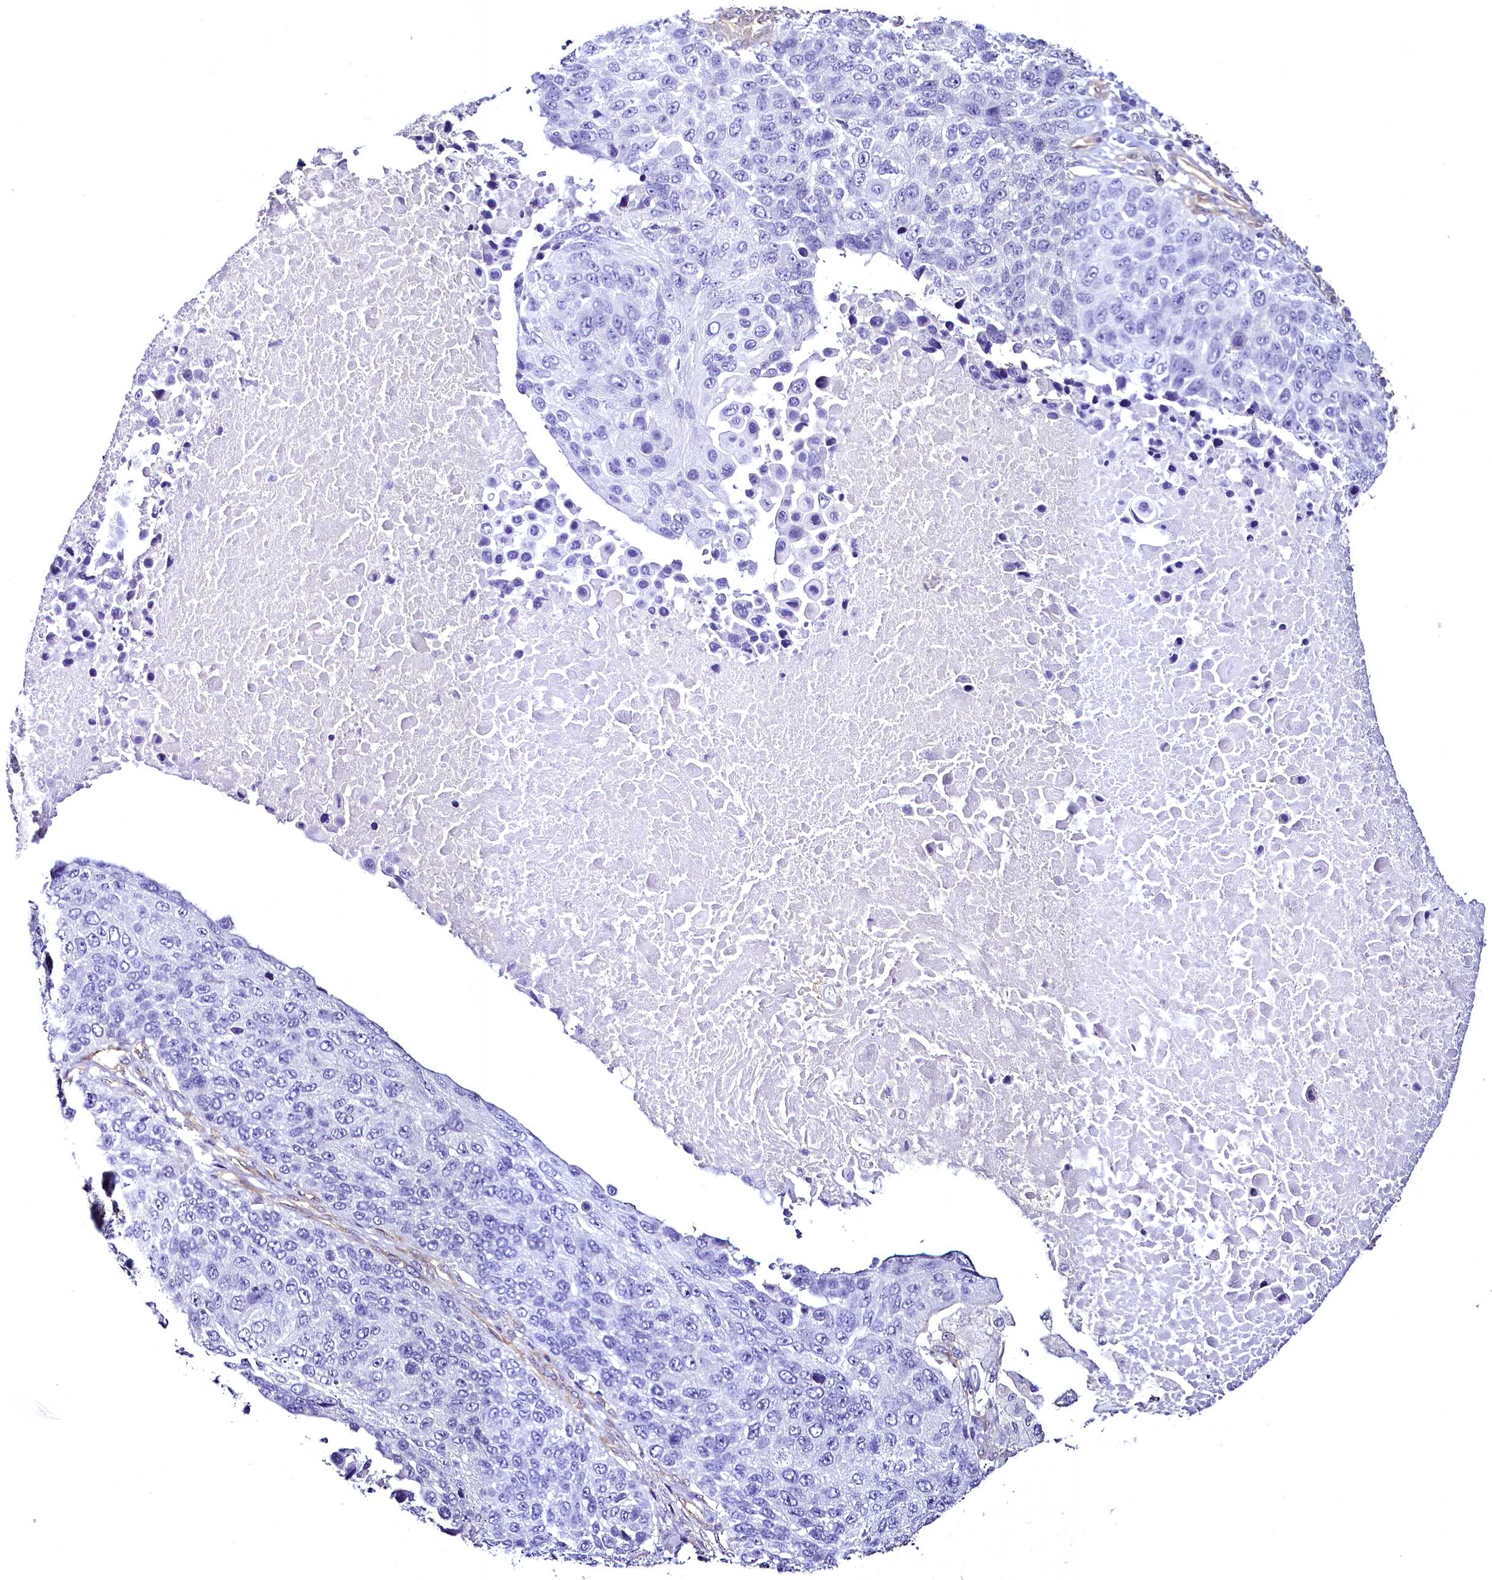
{"staining": {"intensity": "negative", "quantity": "none", "location": "none"}, "tissue": "lung cancer", "cell_type": "Tumor cells", "image_type": "cancer", "snomed": [{"axis": "morphology", "description": "Normal tissue, NOS"}, {"axis": "morphology", "description": "Squamous cell carcinoma, NOS"}, {"axis": "topography", "description": "Lymph node"}, {"axis": "topography", "description": "Lung"}], "caption": "IHC image of neoplastic tissue: human lung squamous cell carcinoma stained with DAB exhibits no significant protein positivity in tumor cells. The staining was performed using DAB to visualize the protein expression in brown, while the nuclei were stained in blue with hematoxylin (Magnification: 20x).", "gene": "STXBP1", "patient": {"sex": "male", "age": 66}}